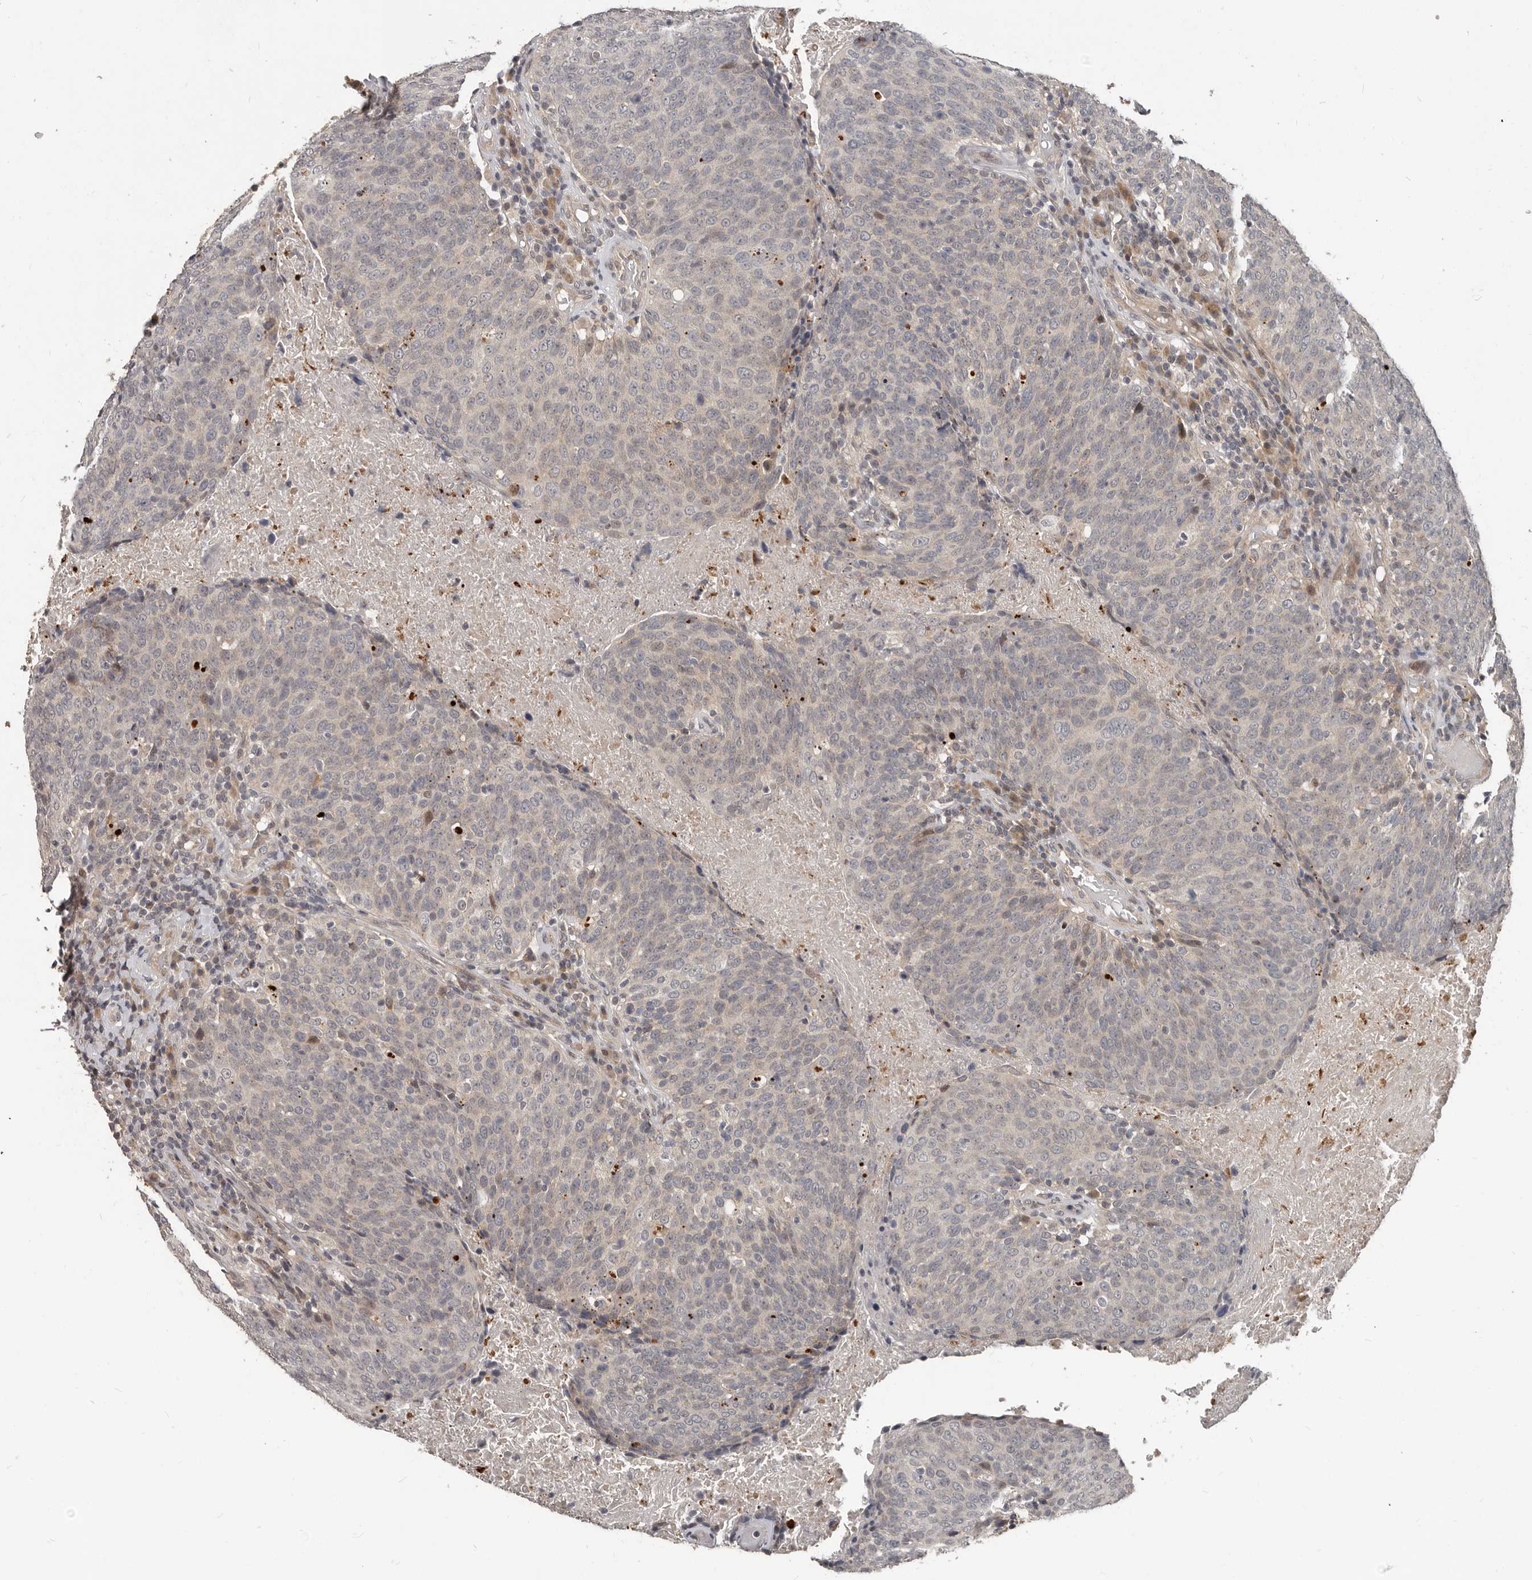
{"staining": {"intensity": "negative", "quantity": "none", "location": "none"}, "tissue": "head and neck cancer", "cell_type": "Tumor cells", "image_type": "cancer", "snomed": [{"axis": "morphology", "description": "Squamous cell carcinoma, NOS"}, {"axis": "morphology", "description": "Squamous cell carcinoma, metastatic, NOS"}, {"axis": "topography", "description": "Lymph node"}, {"axis": "topography", "description": "Head-Neck"}], "caption": "IHC micrograph of human head and neck squamous cell carcinoma stained for a protein (brown), which shows no staining in tumor cells.", "gene": "APOL6", "patient": {"sex": "male", "age": 62}}